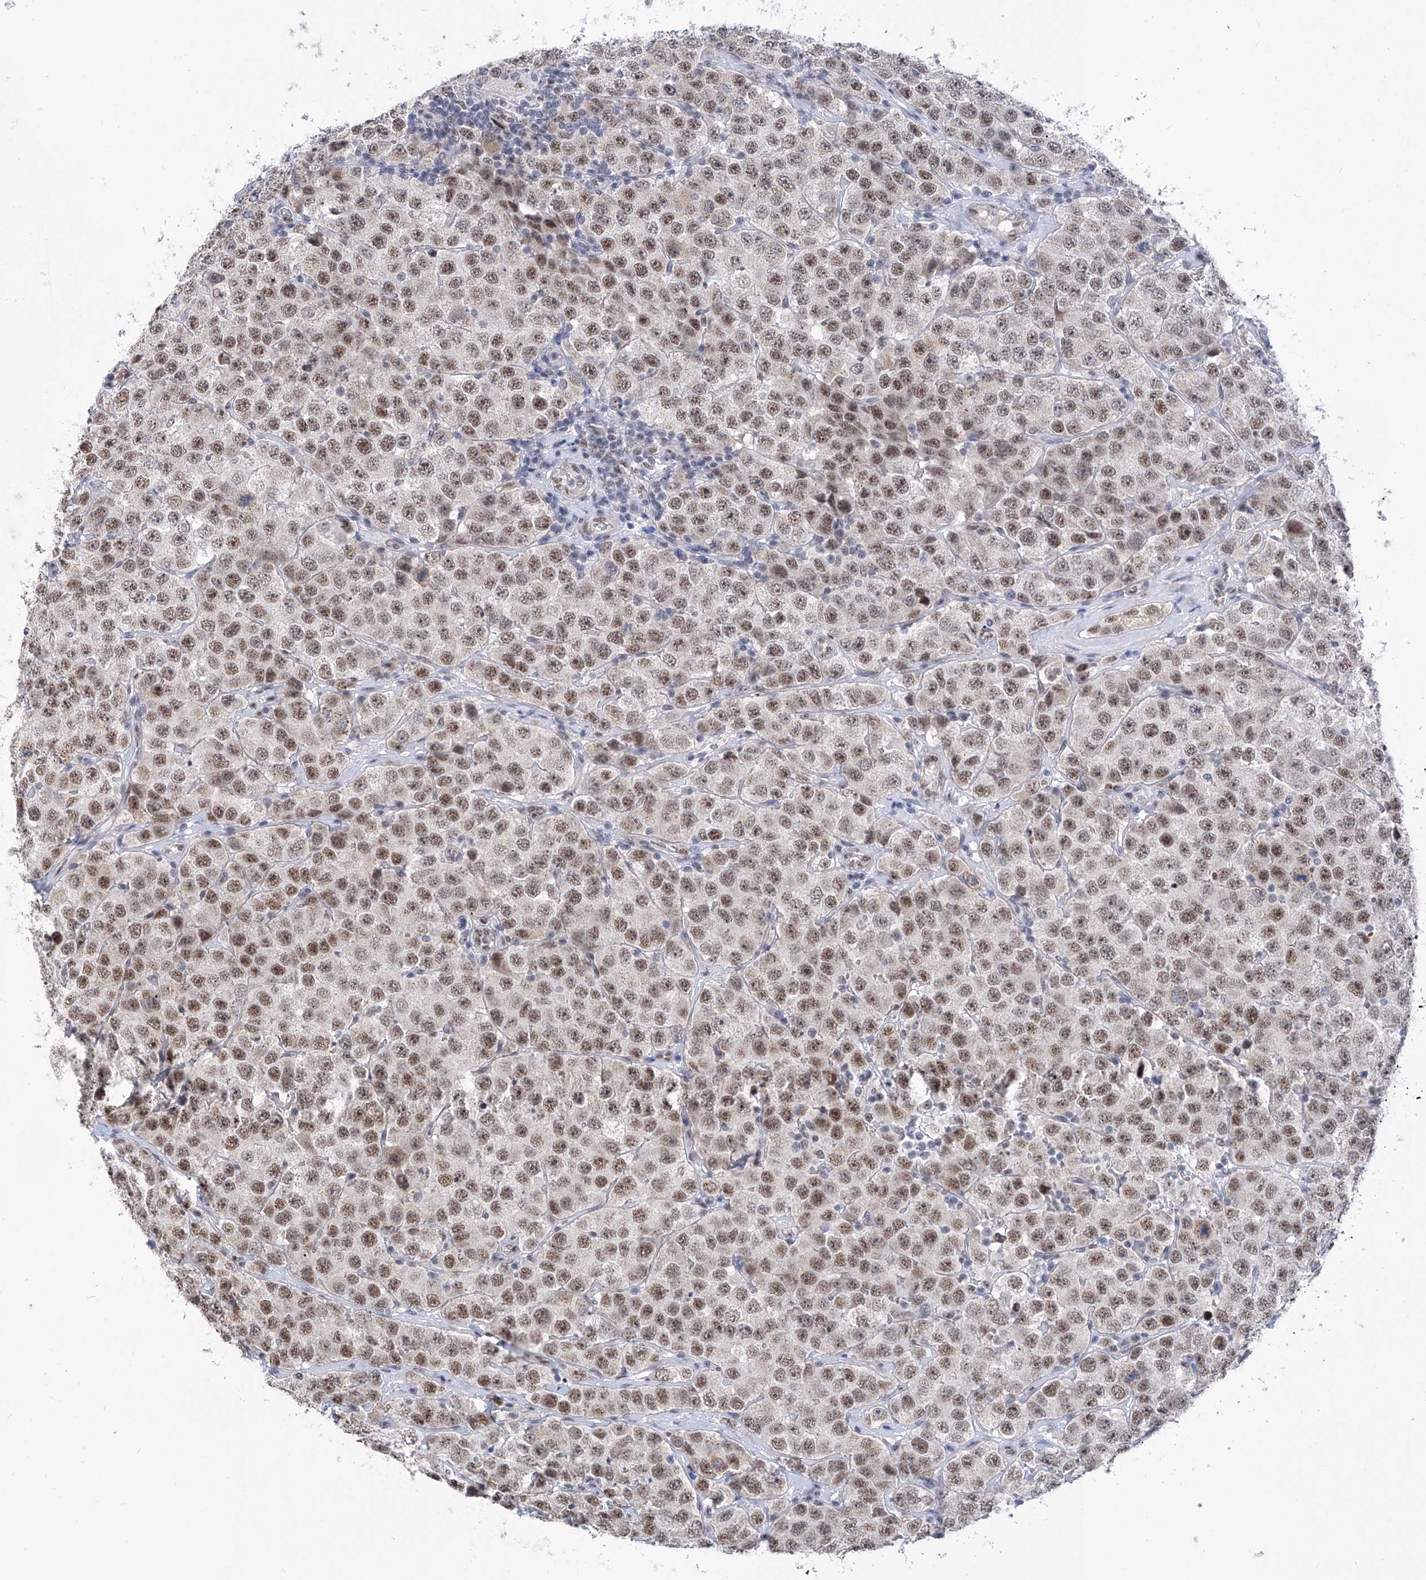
{"staining": {"intensity": "moderate", "quantity": ">75%", "location": "nuclear"}, "tissue": "testis cancer", "cell_type": "Tumor cells", "image_type": "cancer", "snomed": [{"axis": "morphology", "description": "Seminoma, NOS"}, {"axis": "topography", "description": "Testis"}], "caption": "Moderate nuclear staining for a protein is appreciated in approximately >75% of tumor cells of testis cancer using IHC.", "gene": "SART1", "patient": {"sex": "male", "age": 28}}